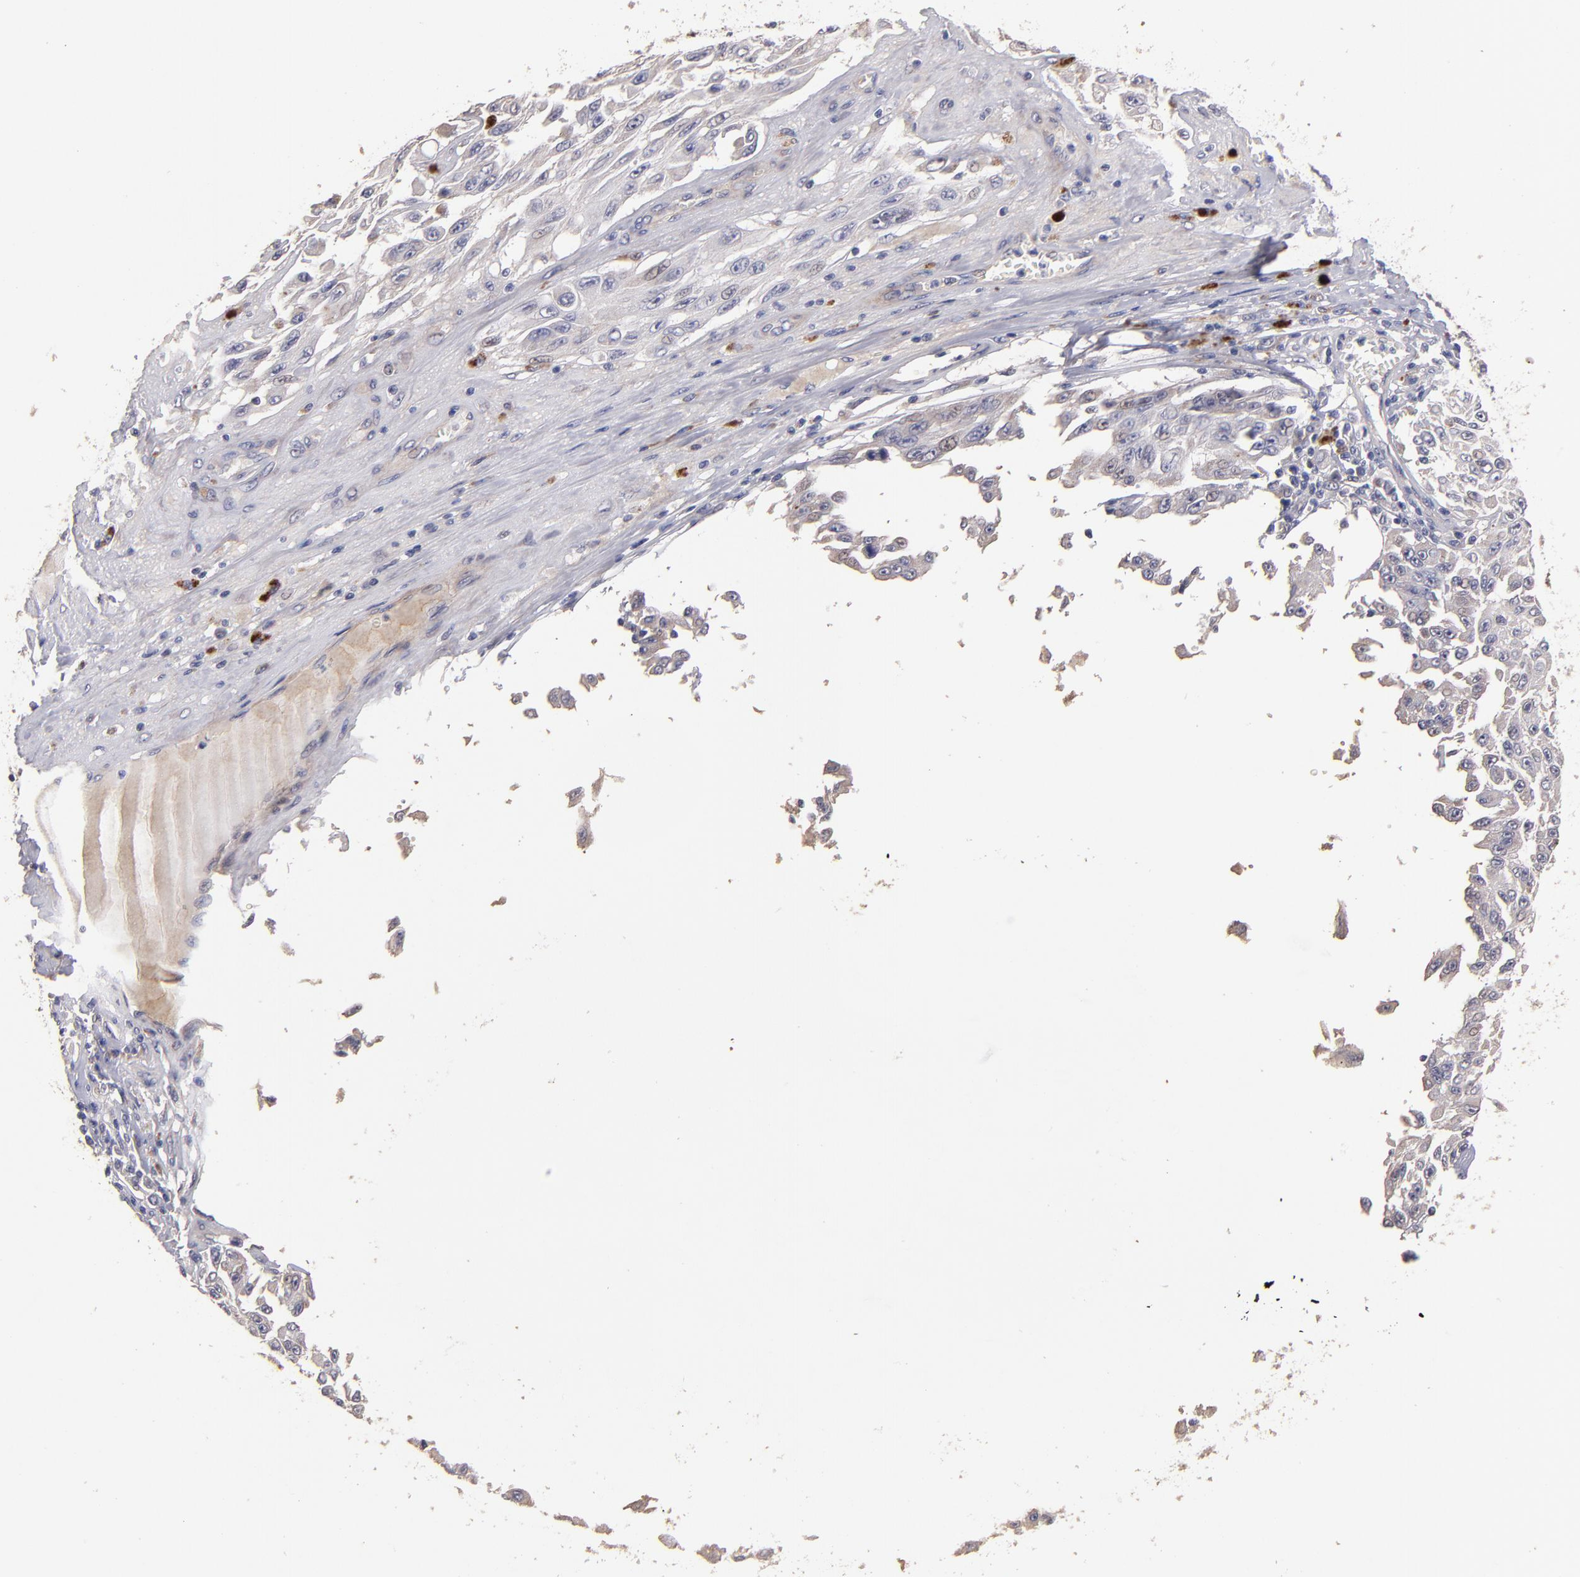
{"staining": {"intensity": "weak", "quantity": "<25%", "location": "cytoplasmic/membranous"}, "tissue": "melanoma", "cell_type": "Tumor cells", "image_type": "cancer", "snomed": [{"axis": "morphology", "description": "Malignant melanoma, NOS"}, {"axis": "topography", "description": "Skin"}], "caption": "Human melanoma stained for a protein using immunohistochemistry shows no expression in tumor cells.", "gene": "MAGEE1", "patient": {"sex": "male", "age": 30}}